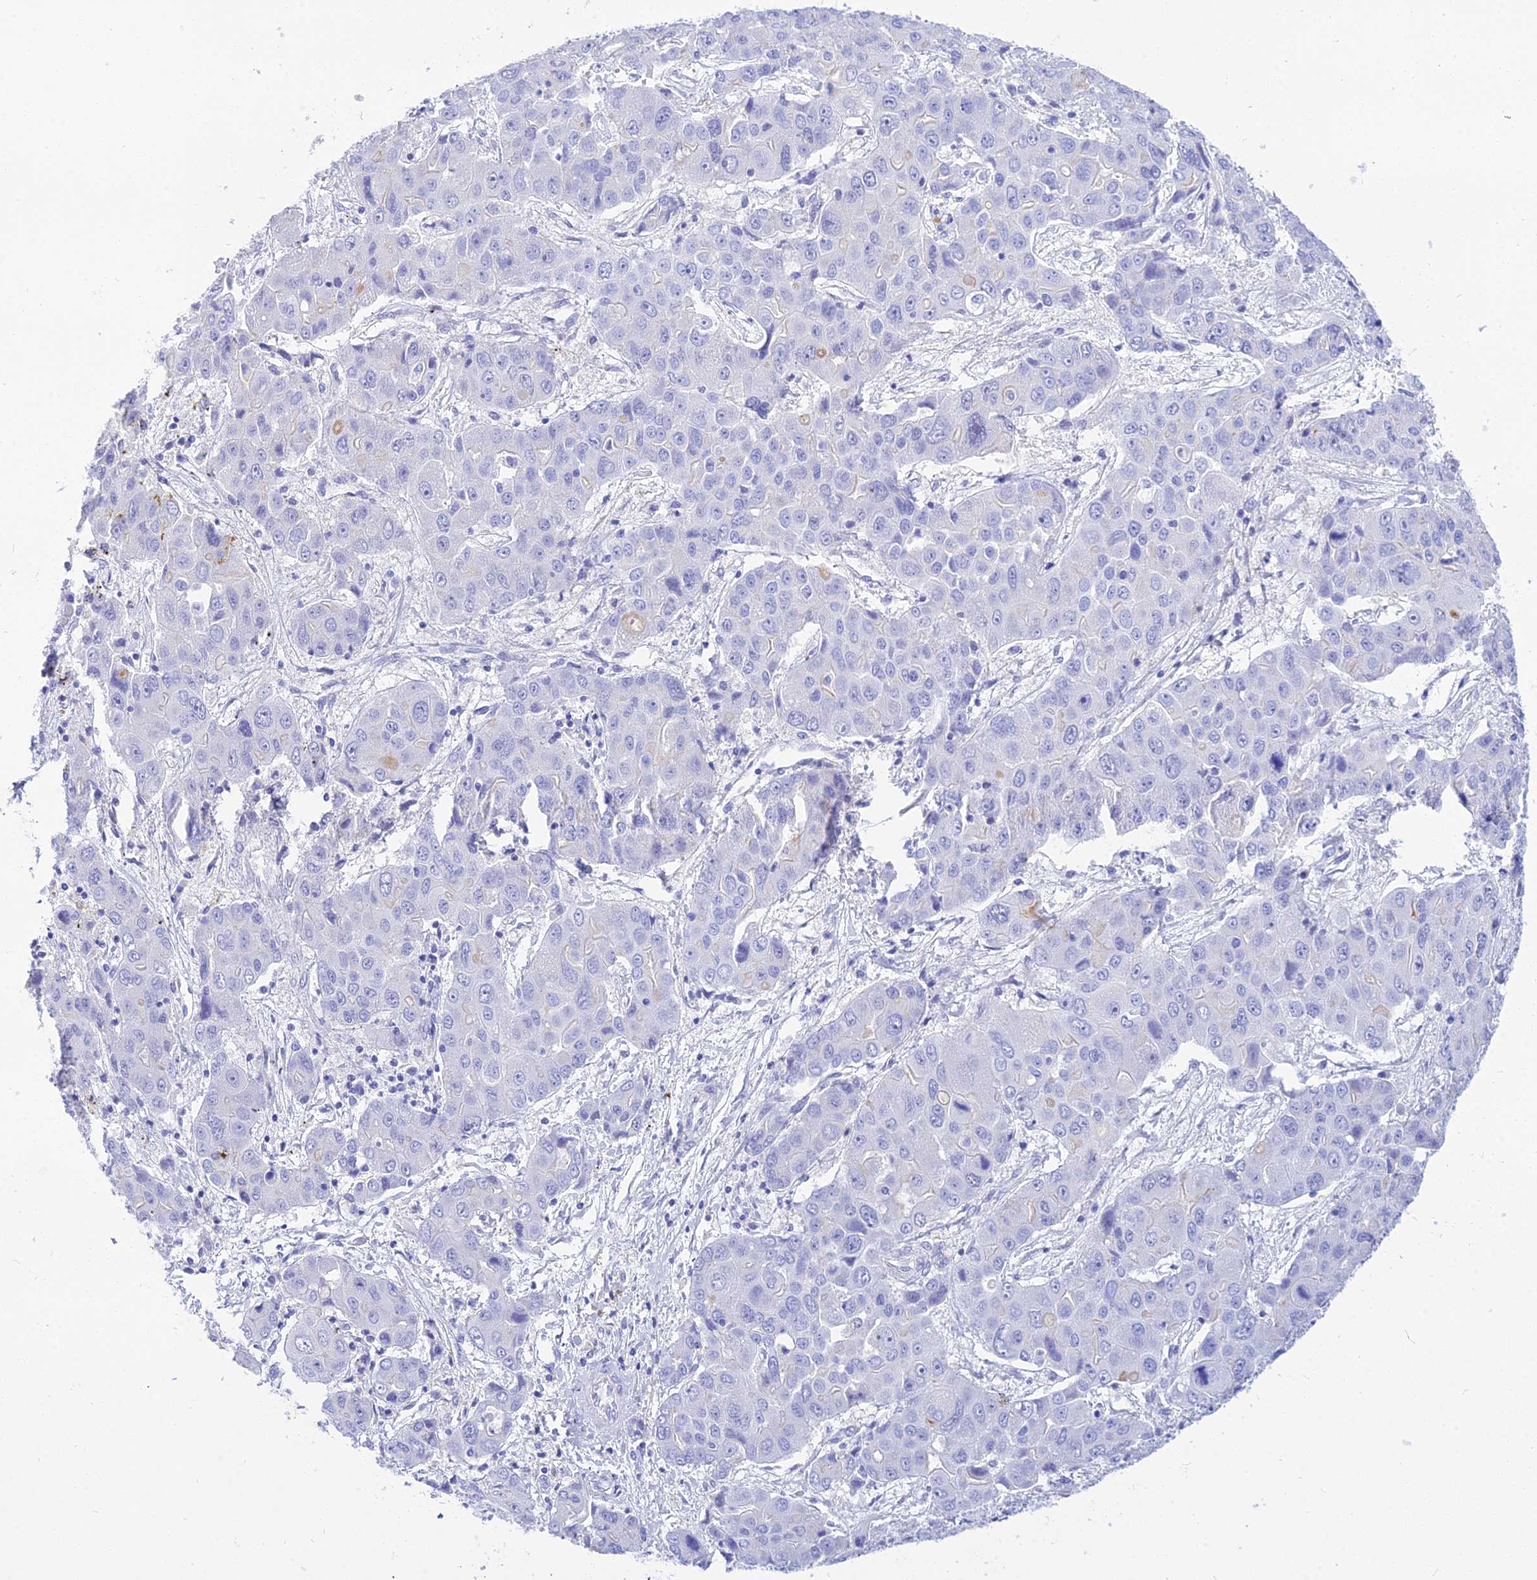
{"staining": {"intensity": "negative", "quantity": "none", "location": "none"}, "tissue": "liver cancer", "cell_type": "Tumor cells", "image_type": "cancer", "snomed": [{"axis": "morphology", "description": "Cholangiocarcinoma"}, {"axis": "topography", "description": "Liver"}], "caption": "Tumor cells show no significant protein positivity in liver cholangiocarcinoma.", "gene": "DEFB107A", "patient": {"sex": "male", "age": 67}}